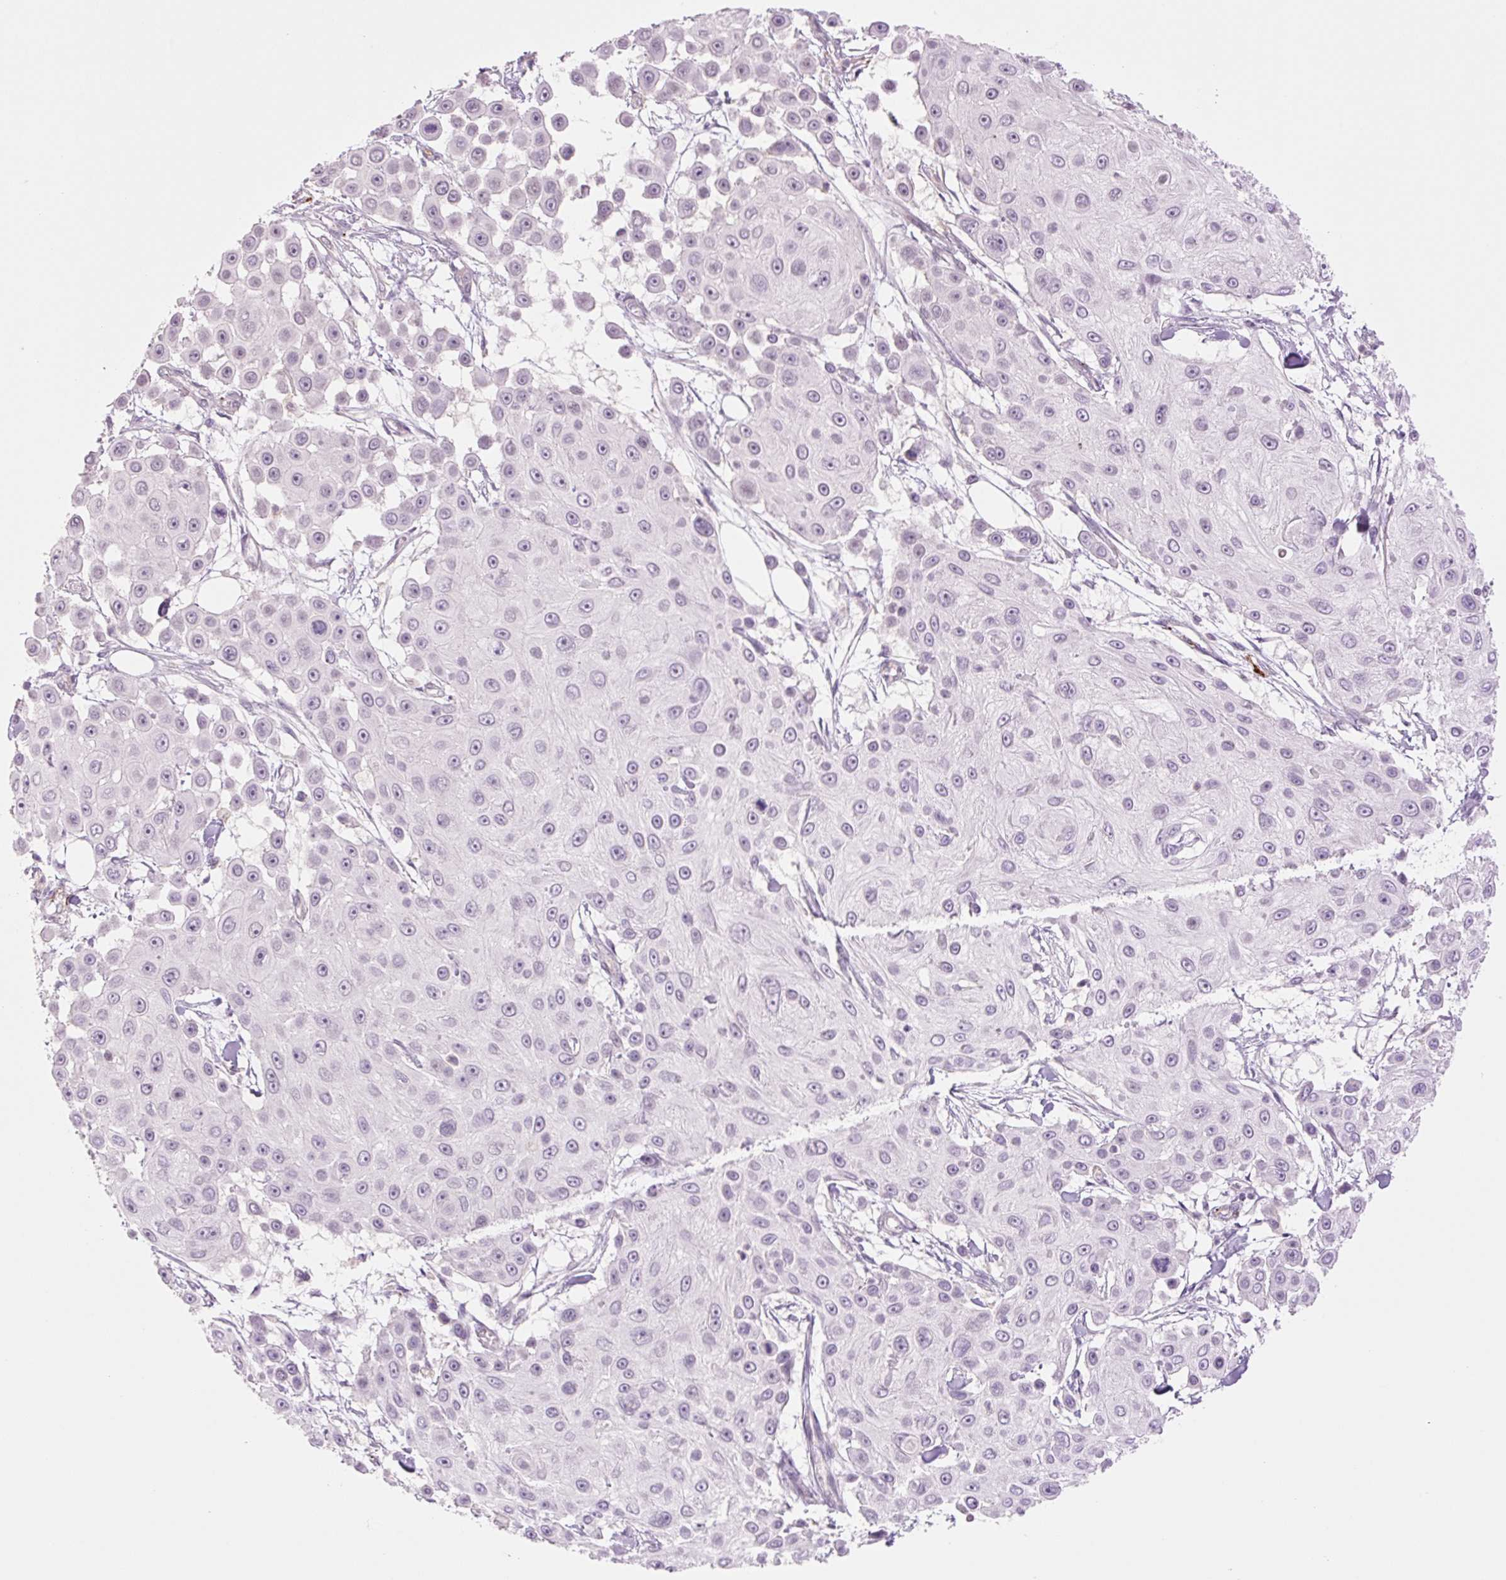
{"staining": {"intensity": "negative", "quantity": "none", "location": "none"}, "tissue": "skin cancer", "cell_type": "Tumor cells", "image_type": "cancer", "snomed": [{"axis": "morphology", "description": "Squamous cell carcinoma, NOS"}, {"axis": "topography", "description": "Skin"}], "caption": "The photomicrograph demonstrates no significant staining in tumor cells of squamous cell carcinoma (skin). (Stains: DAB immunohistochemistry (IHC) with hematoxylin counter stain, Microscopy: brightfield microscopy at high magnification).", "gene": "ZFYVE21", "patient": {"sex": "male", "age": 67}}